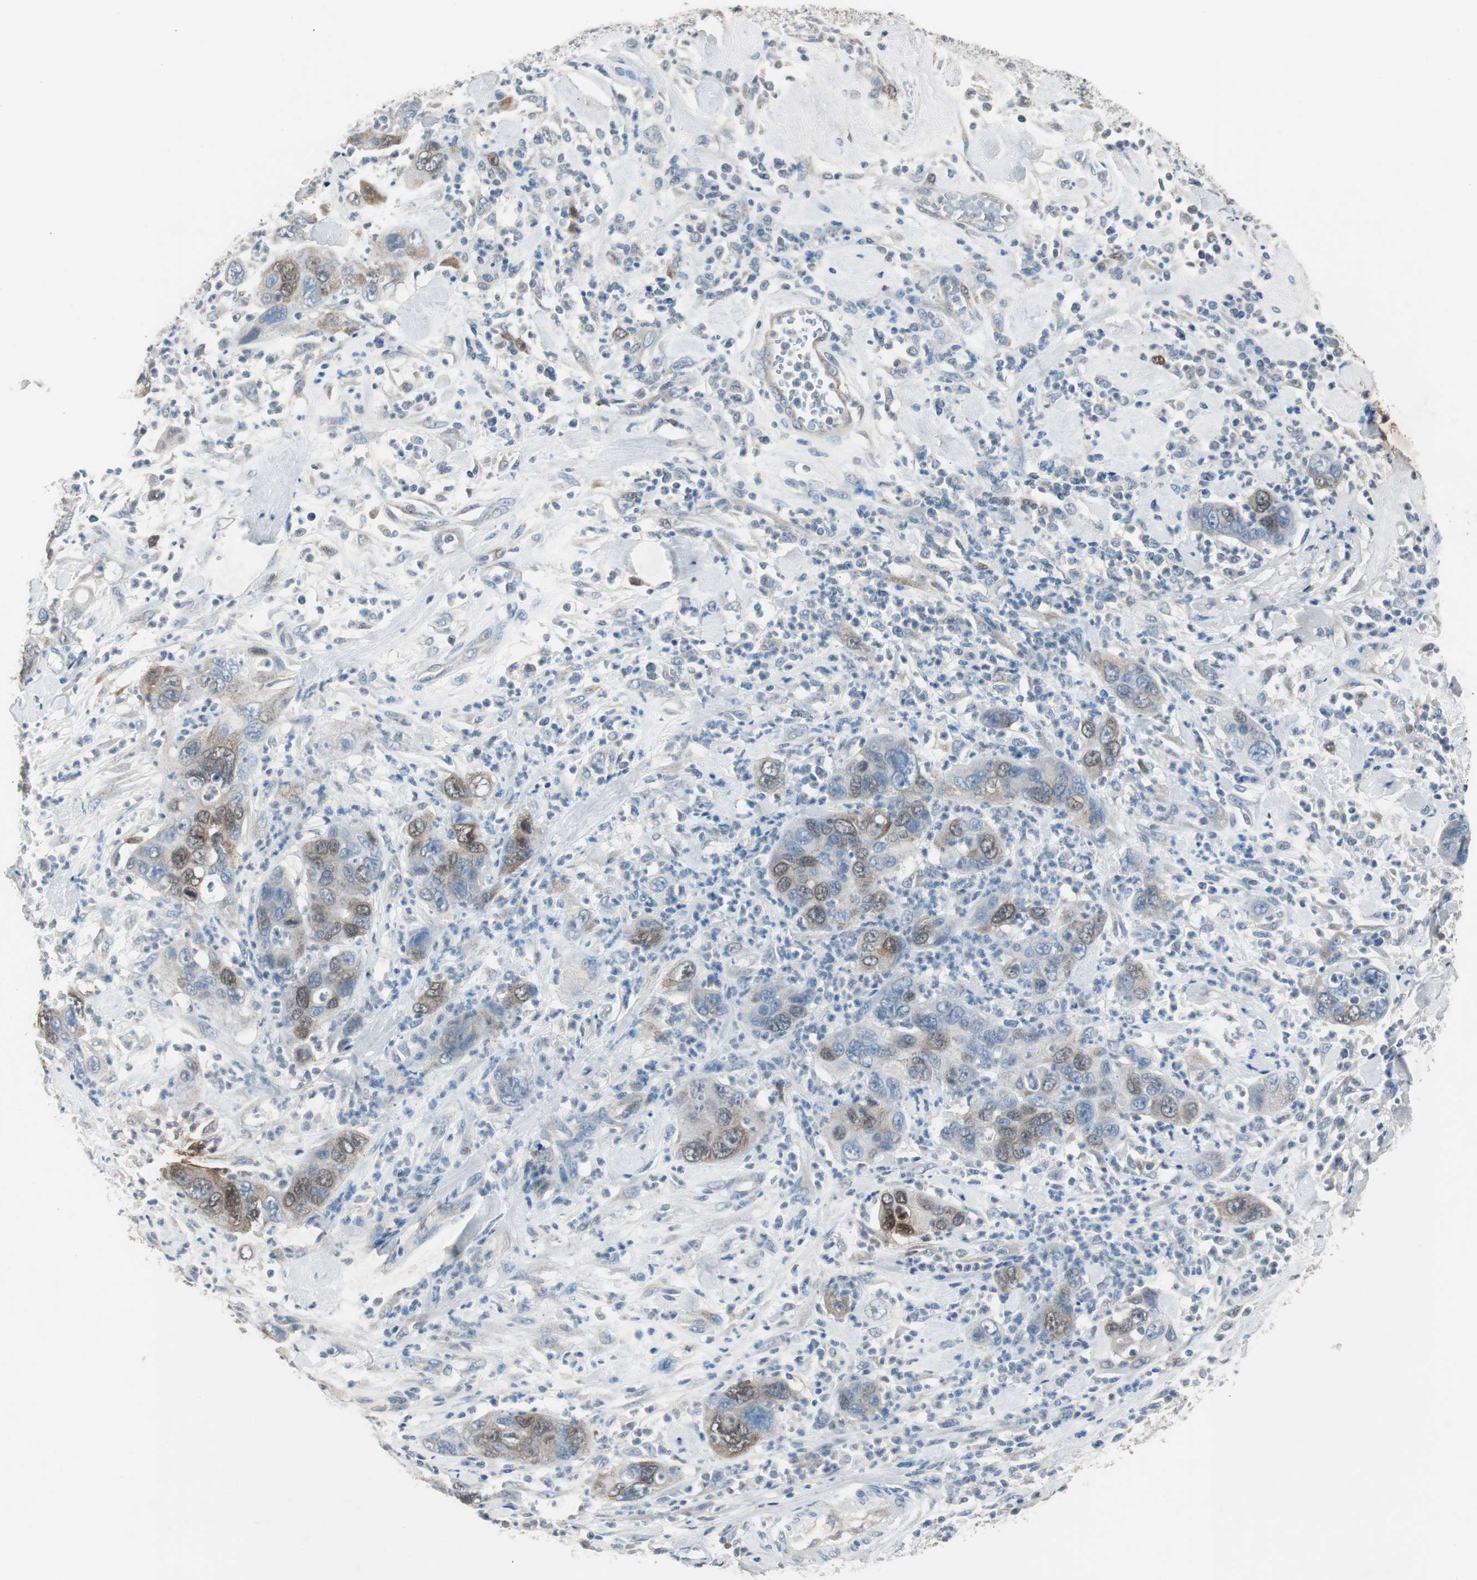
{"staining": {"intensity": "weak", "quantity": "25%-75%", "location": "cytoplasmic/membranous"}, "tissue": "pancreatic cancer", "cell_type": "Tumor cells", "image_type": "cancer", "snomed": [{"axis": "morphology", "description": "Adenocarcinoma, NOS"}, {"axis": "topography", "description": "Pancreas"}], "caption": "Human pancreatic cancer stained with a brown dye displays weak cytoplasmic/membranous positive expression in about 25%-75% of tumor cells.", "gene": "TK1", "patient": {"sex": "female", "age": 71}}